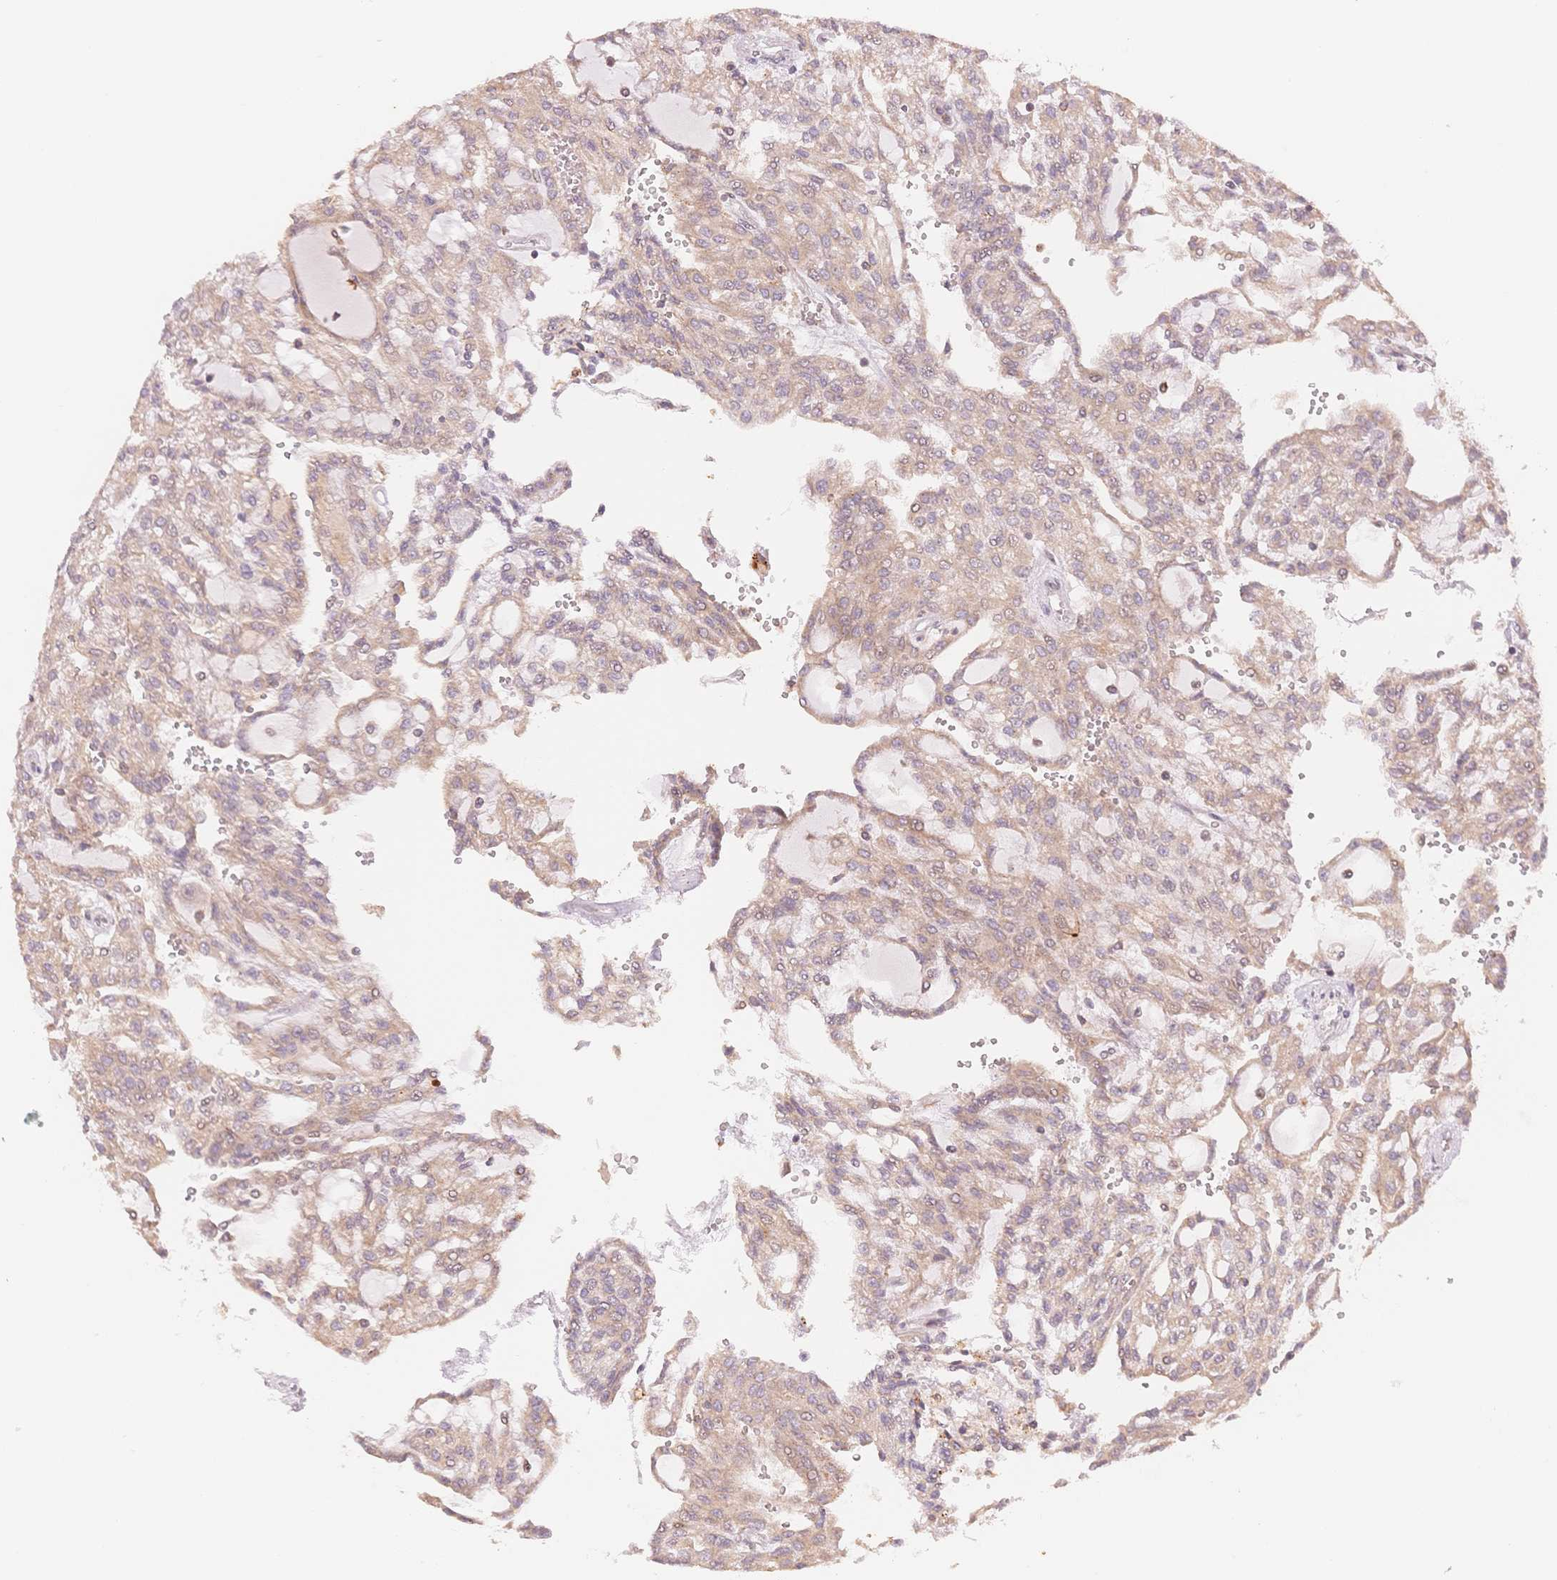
{"staining": {"intensity": "weak", "quantity": ">75%", "location": "cytoplasmic/membranous"}, "tissue": "renal cancer", "cell_type": "Tumor cells", "image_type": "cancer", "snomed": [{"axis": "morphology", "description": "Adenocarcinoma, NOS"}, {"axis": "topography", "description": "Kidney"}], "caption": "Weak cytoplasmic/membranous expression for a protein is present in approximately >75% of tumor cells of adenocarcinoma (renal) using immunohistochemistry (IHC).", "gene": "STK39", "patient": {"sex": "male", "age": 63}}